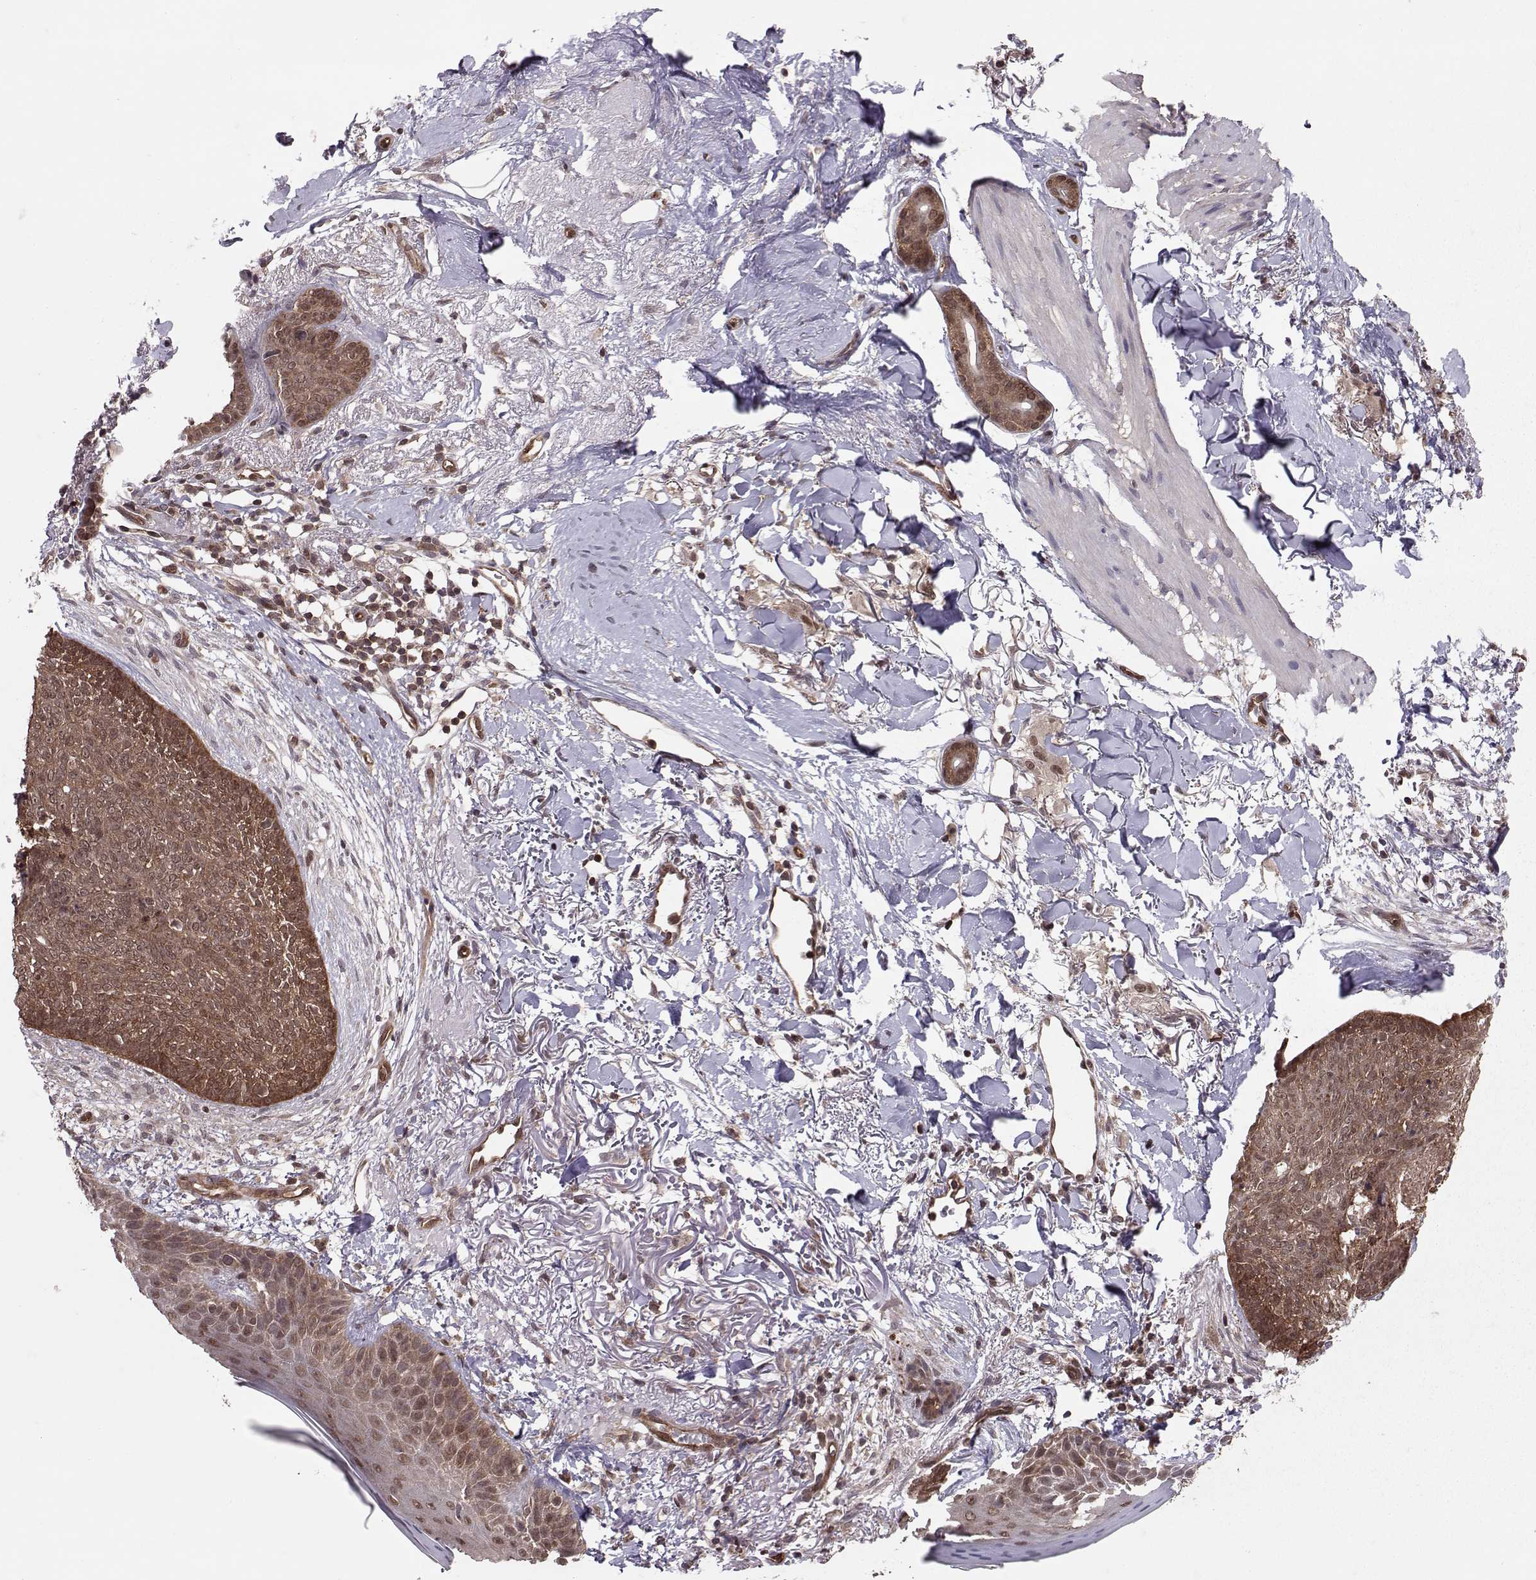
{"staining": {"intensity": "moderate", "quantity": ">75%", "location": "cytoplasmic/membranous,nuclear"}, "tissue": "skin cancer", "cell_type": "Tumor cells", "image_type": "cancer", "snomed": [{"axis": "morphology", "description": "Normal tissue, NOS"}, {"axis": "morphology", "description": "Basal cell carcinoma"}, {"axis": "topography", "description": "Skin"}], "caption": "Skin cancer (basal cell carcinoma) tissue shows moderate cytoplasmic/membranous and nuclear expression in approximately >75% of tumor cells", "gene": "PPP2R2A", "patient": {"sex": "male", "age": 84}}